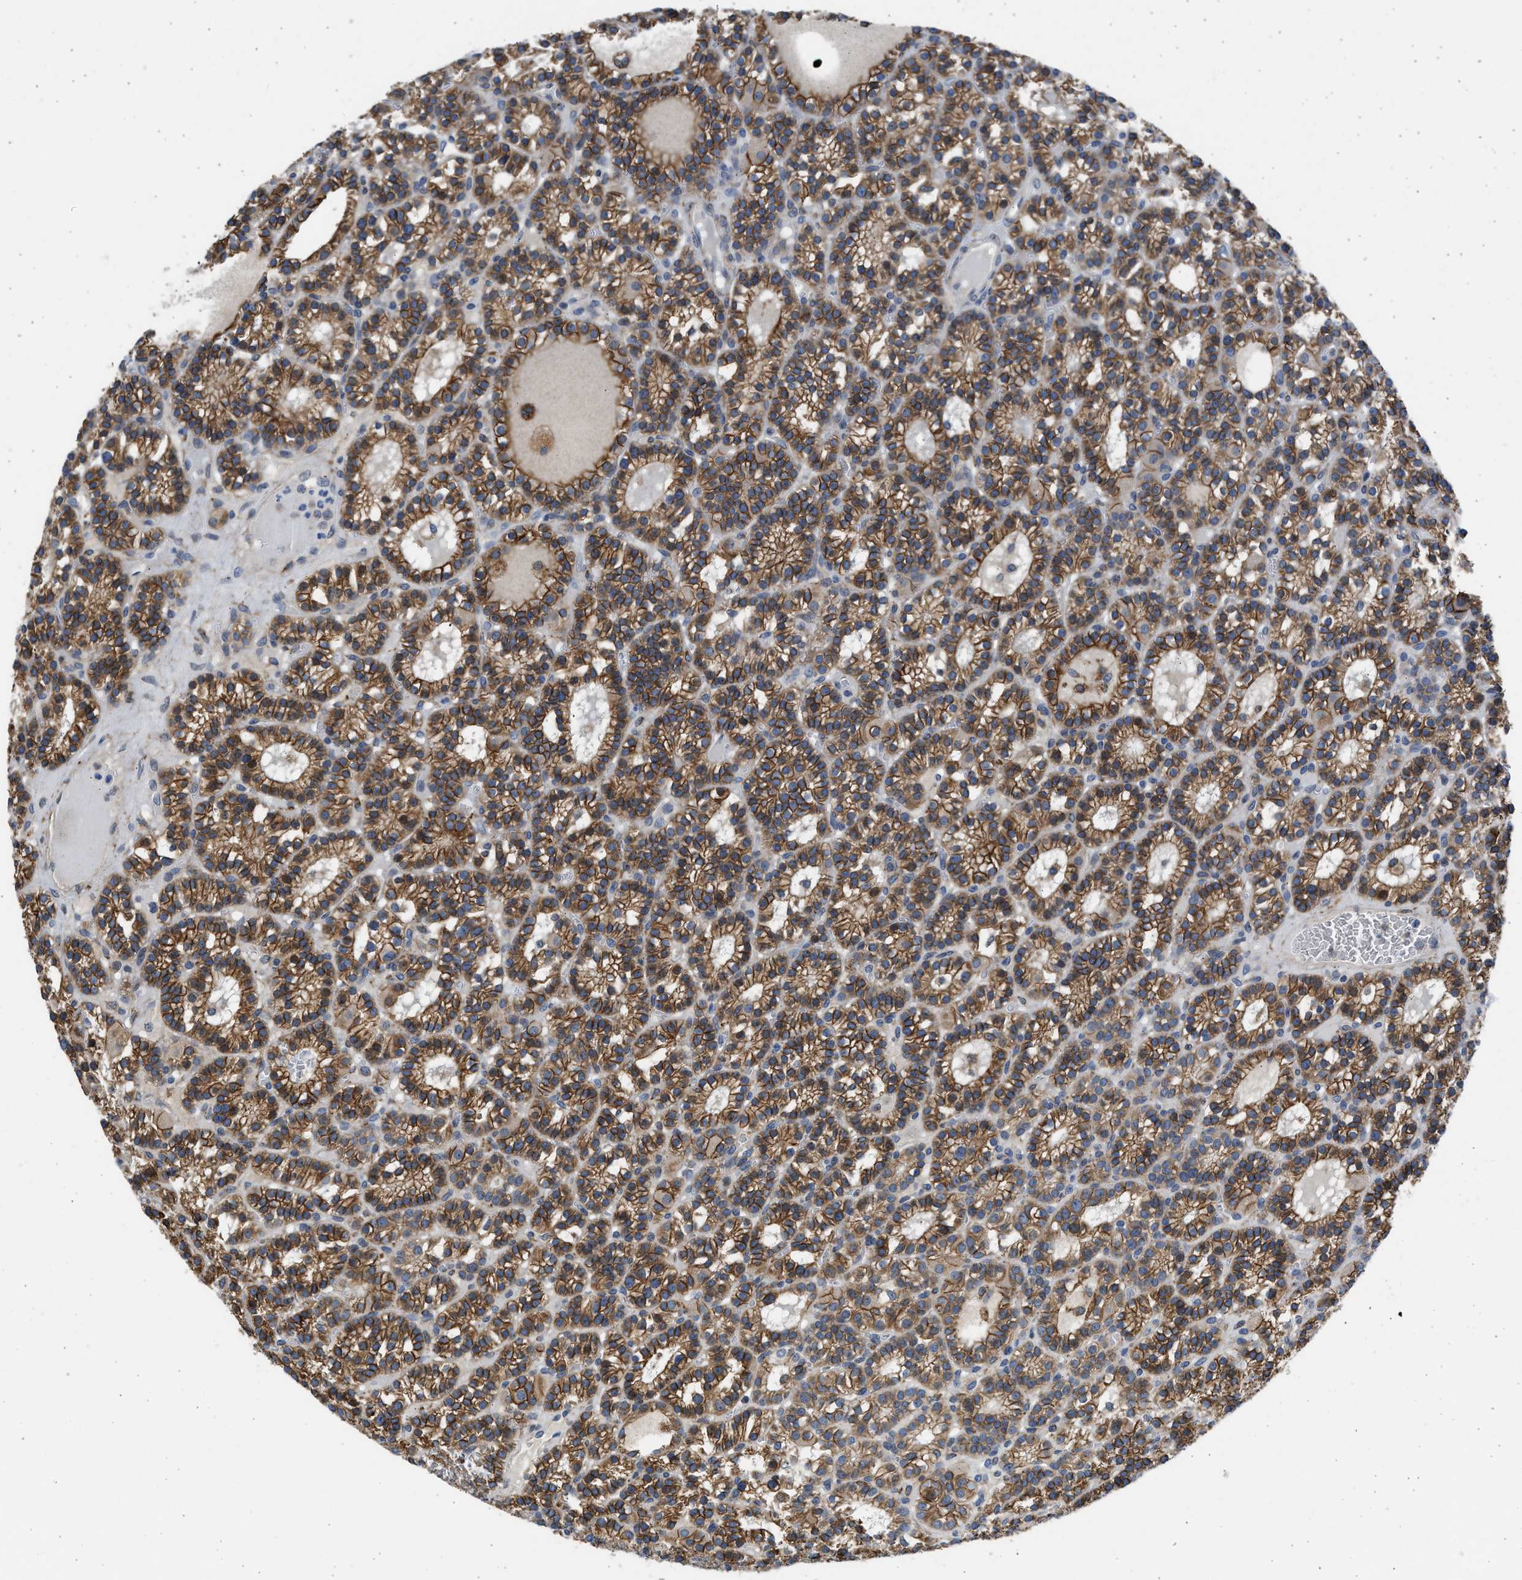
{"staining": {"intensity": "strong", "quantity": ">75%", "location": "cytoplasmic/membranous"}, "tissue": "parathyroid gland", "cell_type": "Glandular cells", "image_type": "normal", "snomed": [{"axis": "morphology", "description": "Normal tissue, NOS"}, {"axis": "morphology", "description": "Adenoma, NOS"}, {"axis": "topography", "description": "Parathyroid gland"}], "caption": "This histopathology image shows immunohistochemistry (IHC) staining of unremarkable parathyroid gland, with high strong cytoplasmic/membranous expression in about >75% of glandular cells.", "gene": "PLD2", "patient": {"sex": "female", "age": 58}}